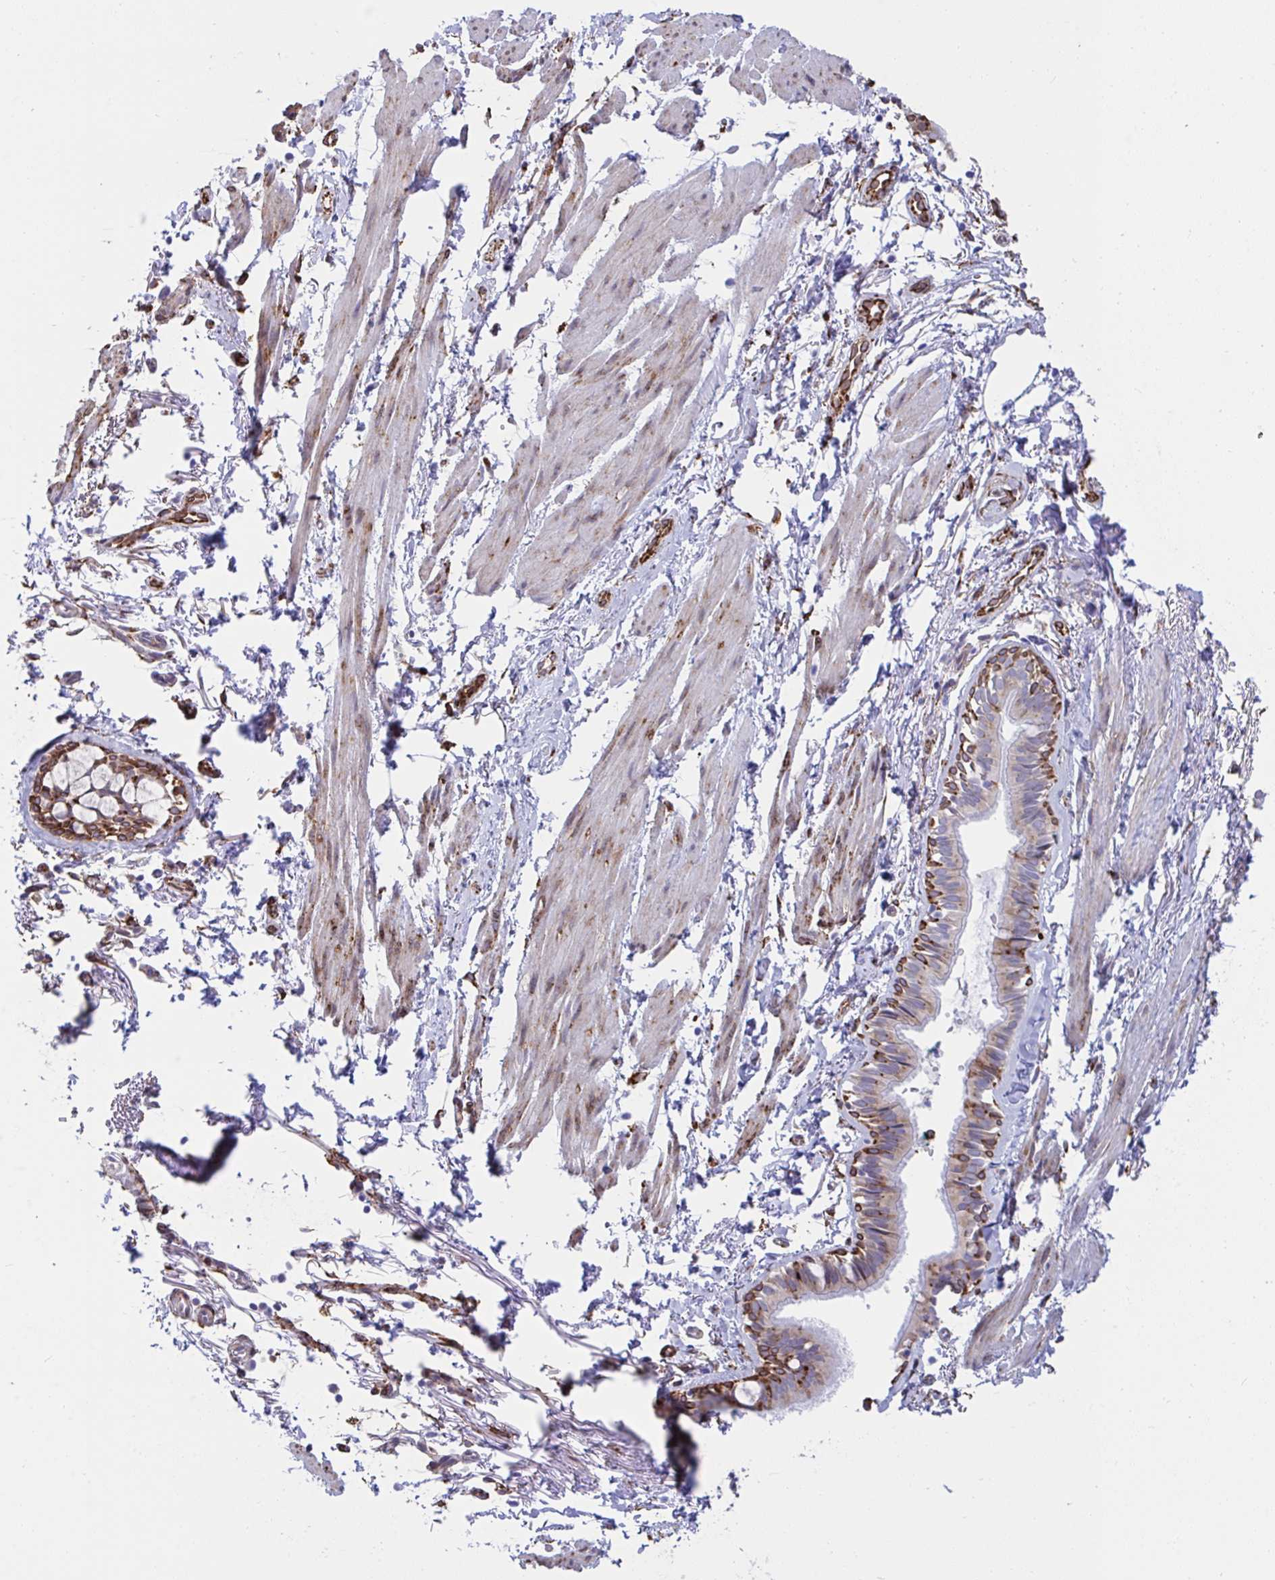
{"staining": {"intensity": "strong", "quantity": "25%-75%", "location": "cytoplasmic/membranous"}, "tissue": "bronchus", "cell_type": "Respiratory epithelial cells", "image_type": "normal", "snomed": [{"axis": "morphology", "description": "Normal tissue, NOS"}, {"axis": "topography", "description": "Cartilage tissue"}, {"axis": "topography", "description": "Bronchus"}, {"axis": "topography", "description": "Peripheral nerve tissue"}], "caption": "Strong cytoplasmic/membranous staining for a protein is present in about 25%-75% of respiratory epithelial cells of benign bronchus using immunohistochemistry.", "gene": "ASPH", "patient": {"sex": "female", "age": 59}}